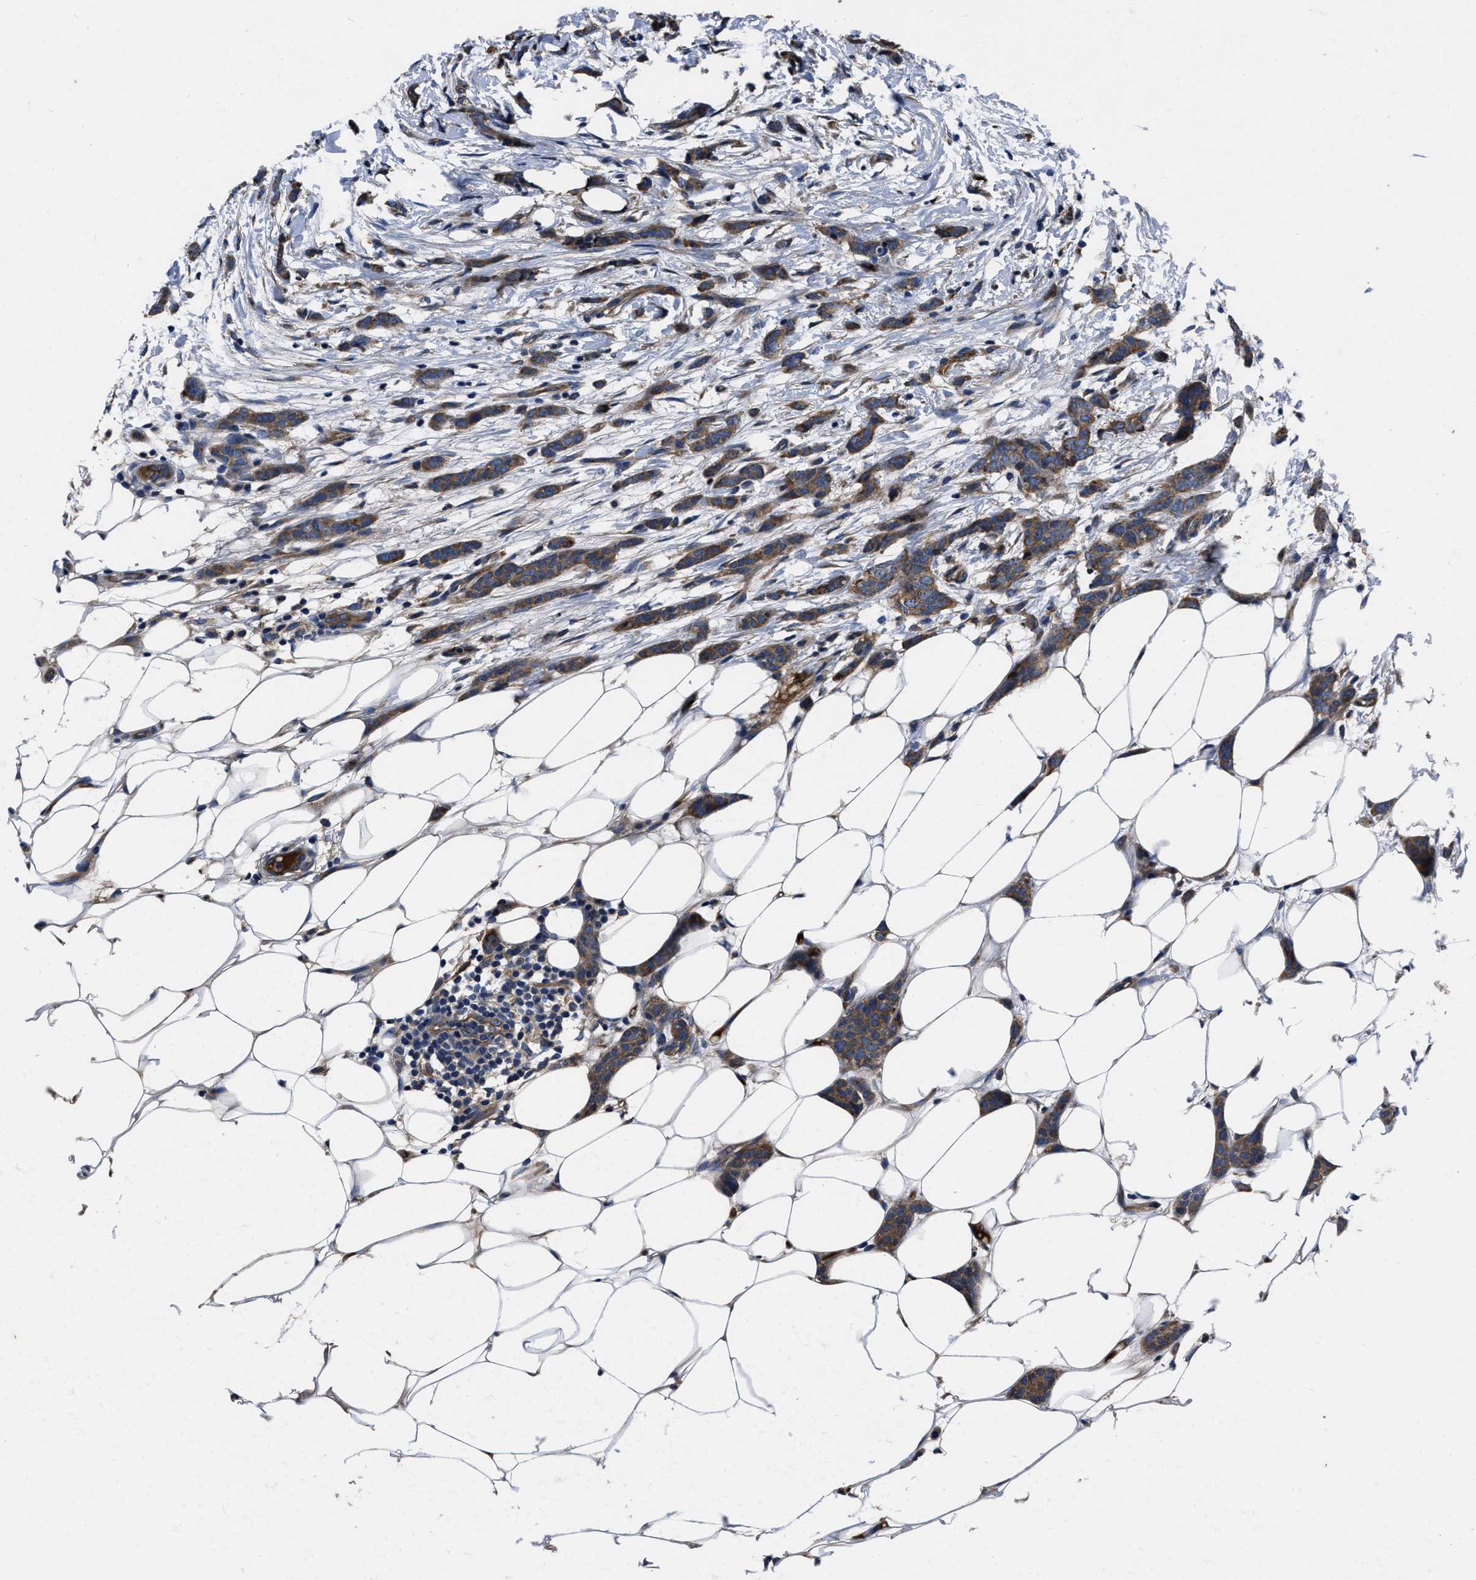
{"staining": {"intensity": "moderate", "quantity": ">75%", "location": "cytoplasmic/membranous"}, "tissue": "breast cancer", "cell_type": "Tumor cells", "image_type": "cancer", "snomed": [{"axis": "morphology", "description": "Lobular carcinoma"}, {"axis": "topography", "description": "Skin"}, {"axis": "topography", "description": "Breast"}], "caption": "A photomicrograph of breast cancer (lobular carcinoma) stained for a protein exhibits moderate cytoplasmic/membranous brown staining in tumor cells. (Brightfield microscopy of DAB IHC at high magnification).", "gene": "ERC1", "patient": {"sex": "female", "age": 46}}